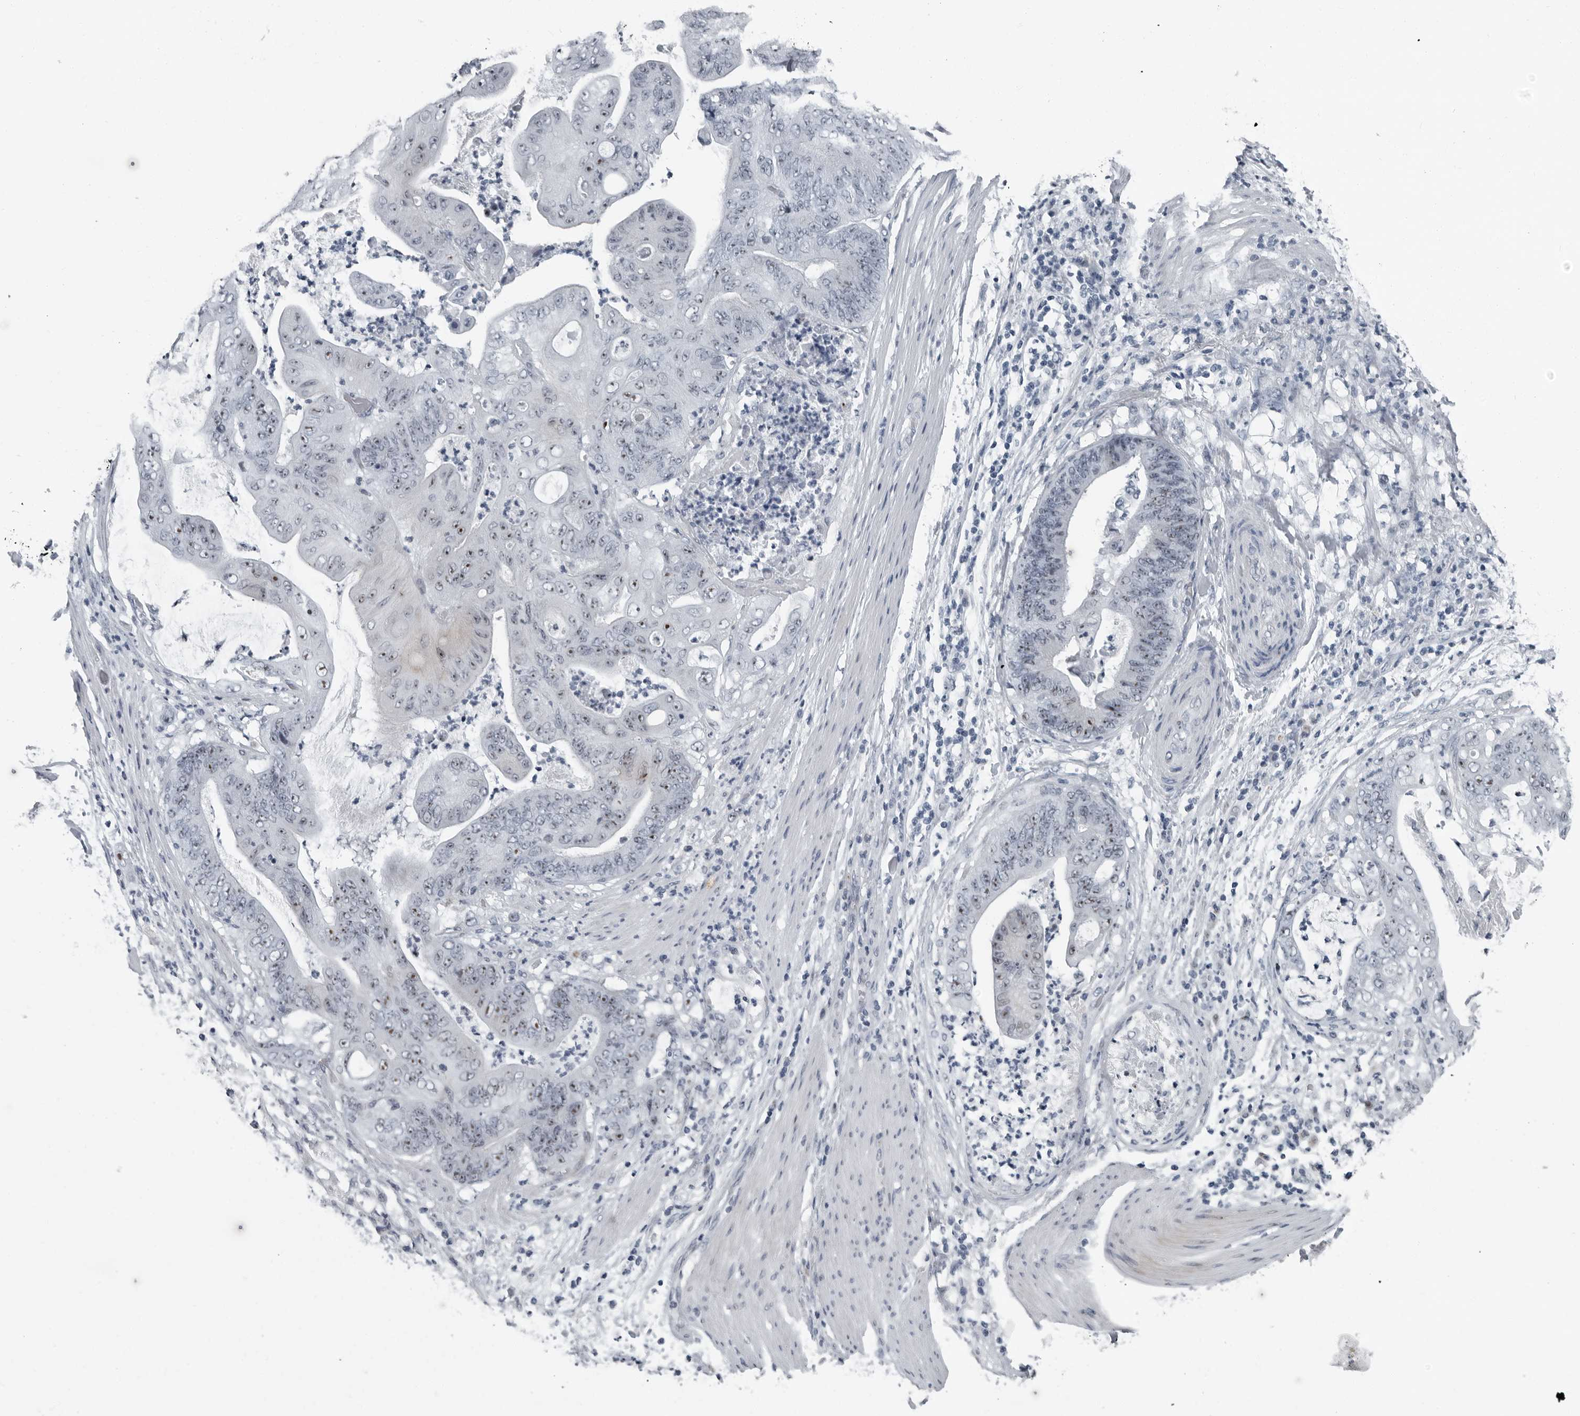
{"staining": {"intensity": "moderate", "quantity": ">75%", "location": "nuclear"}, "tissue": "stomach cancer", "cell_type": "Tumor cells", "image_type": "cancer", "snomed": [{"axis": "morphology", "description": "Adenocarcinoma, NOS"}, {"axis": "topography", "description": "Stomach"}], "caption": "Immunohistochemical staining of adenocarcinoma (stomach) displays medium levels of moderate nuclear positivity in approximately >75% of tumor cells.", "gene": "PDCD11", "patient": {"sex": "female", "age": 73}}